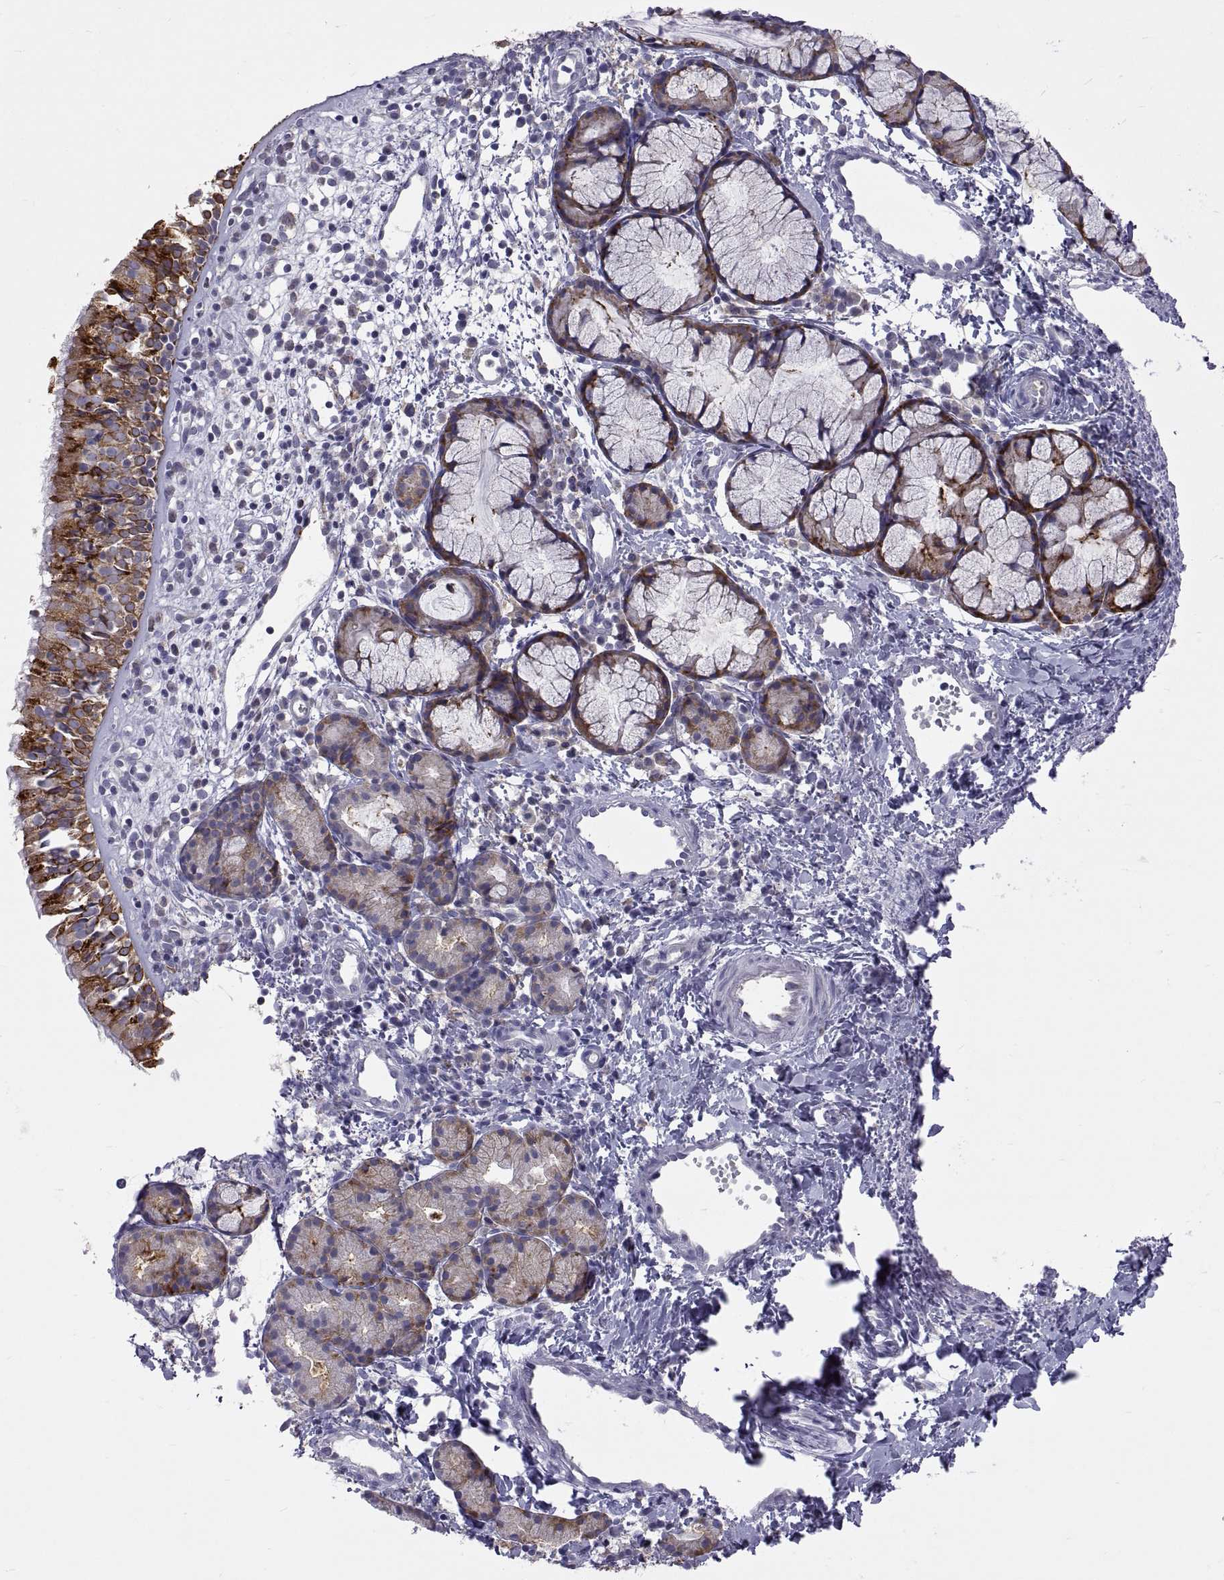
{"staining": {"intensity": "strong", "quantity": "25%-75%", "location": "cytoplasmic/membranous"}, "tissue": "nasopharynx", "cell_type": "Respiratory epithelial cells", "image_type": "normal", "snomed": [{"axis": "morphology", "description": "Normal tissue, NOS"}, {"axis": "topography", "description": "Nasopharynx"}], "caption": "Strong cytoplasmic/membranous positivity for a protein is appreciated in about 25%-75% of respiratory epithelial cells of normal nasopharynx using immunohistochemistry.", "gene": "ERO1A", "patient": {"sex": "male", "age": 9}}